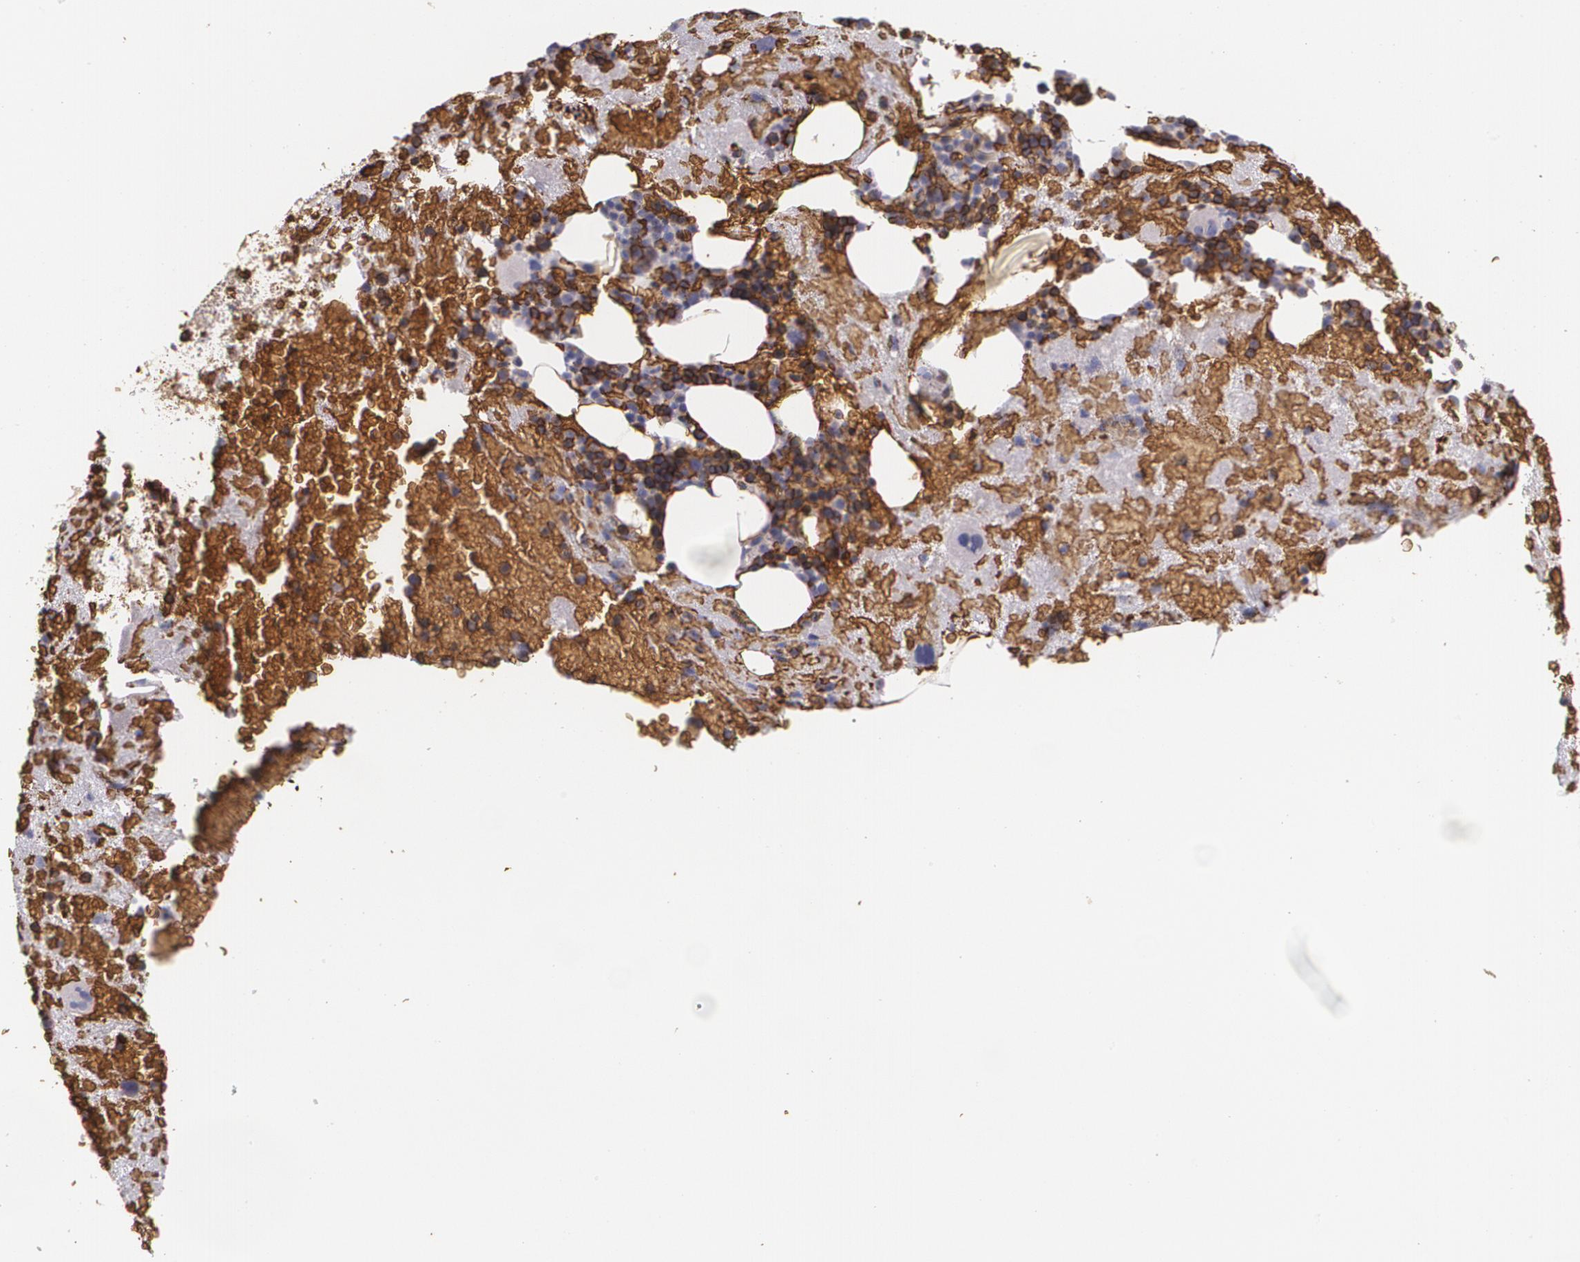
{"staining": {"intensity": "weak", "quantity": "25%-75%", "location": "cytoplasmic/membranous"}, "tissue": "bone marrow", "cell_type": "Hematopoietic cells", "image_type": "normal", "snomed": [{"axis": "morphology", "description": "Normal tissue, NOS"}, {"axis": "topography", "description": "Bone marrow"}], "caption": "A histopathology image of human bone marrow stained for a protein exhibits weak cytoplasmic/membranous brown staining in hematopoietic cells. The protein is shown in brown color, while the nuclei are stained blue.", "gene": "SLC2A1", "patient": {"sex": "male", "age": 76}}